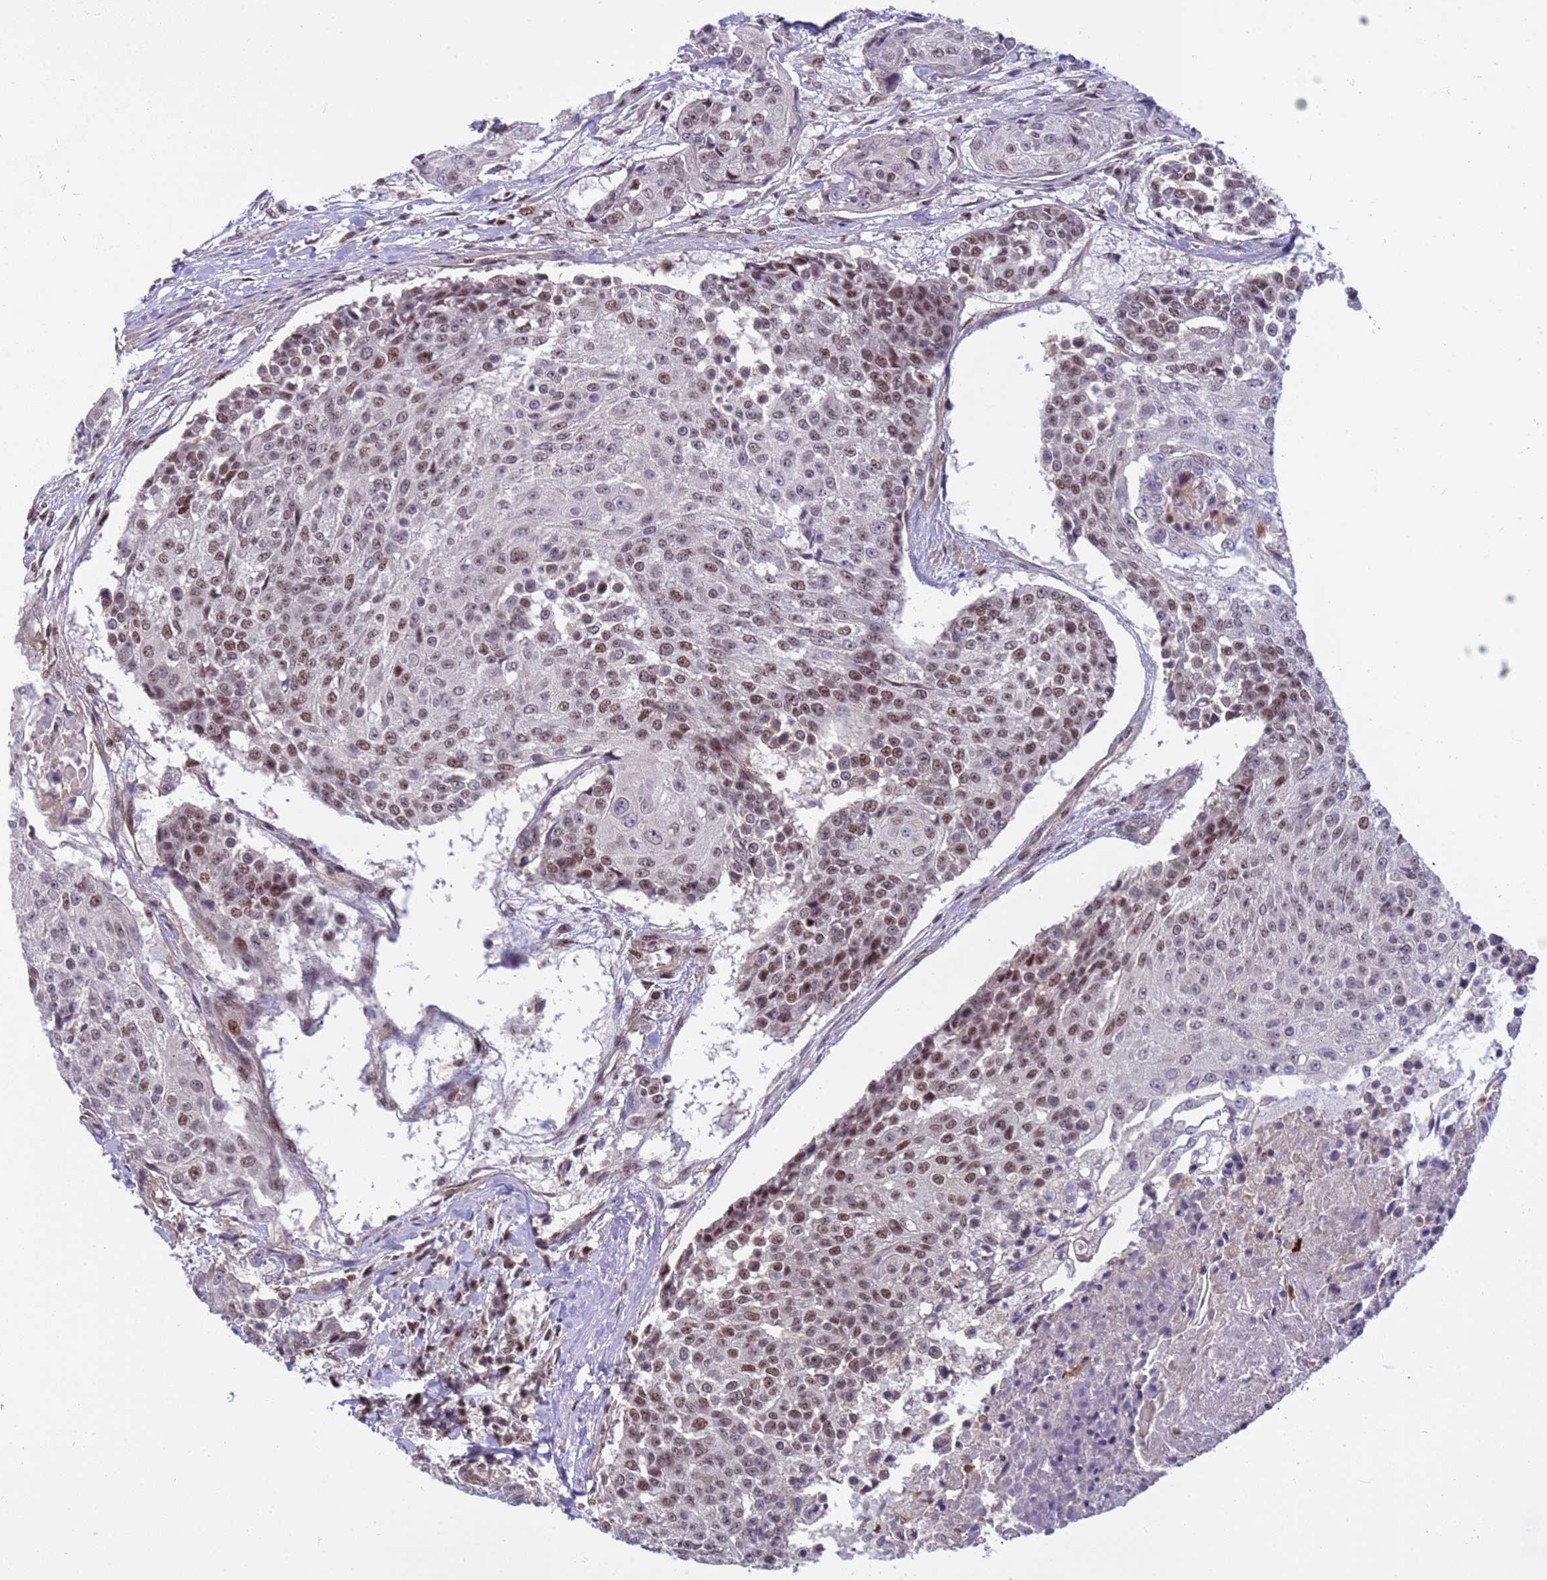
{"staining": {"intensity": "moderate", "quantity": "25%-75%", "location": "nuclear"}, "tissue": "urothelial cancer", "cell_type": "Tumor cells", "image_type": "cancer", "snomed": [{"axis": "morphology", "description": "Urothelial carcinoma, High grade"}, {"axis": "topography", "description": "Urinary bladder"}], "caption": "Protein expression analysis of human urothelial cancer reveals moderate nuclear staining in about 25%-75% of tumor cells. (Stains: DAB (3,3'-diaminobenzidine) in brown, nuclei in blue, Microscopy: brightfield microscopy at high magnification).", "gene": "NSL1", "patient": {"sex": "female", "age": 63}}